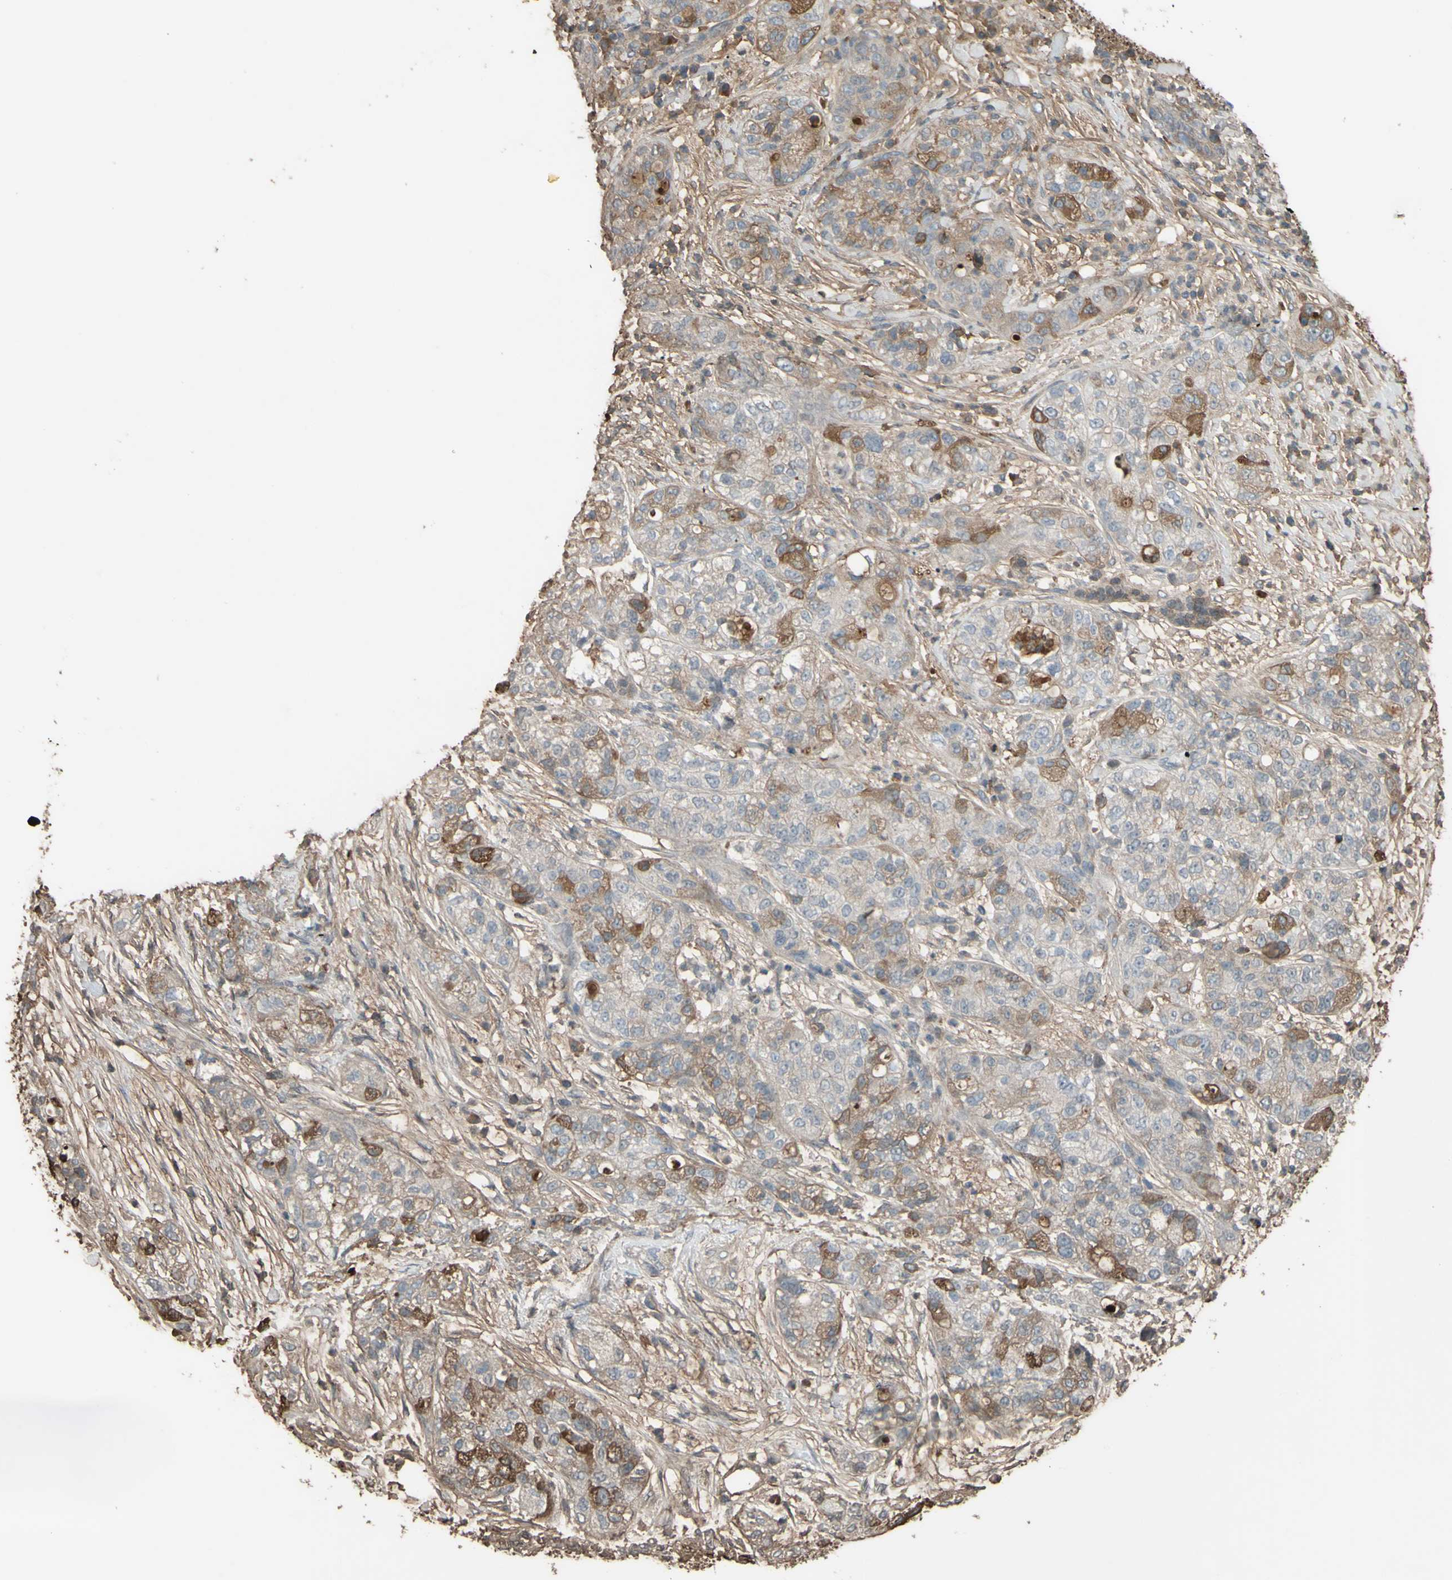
{"staining": {"intensity": "moderate", "quantity": "25%-75%", "location": "cytoplasmic/membranous"}, "tissue": "pancreatic cancer", "cell_type": "Tumor cells", "image_type": "cancer", "snomed": [{"axis": "morphology", "description": "Adenocarcinoma, NOS"}, {"axis": "topography", "description": "Pancreas"}], "caption": "Adenocarcinoma (pancreatic) stained for a protein (brown) displays moderate cytoplasmic/membranous positive positivity in approximately 25%-75% of tumor cells.", "gene": "PTGDS", "patient": {"sex": "female", "age": 78}}